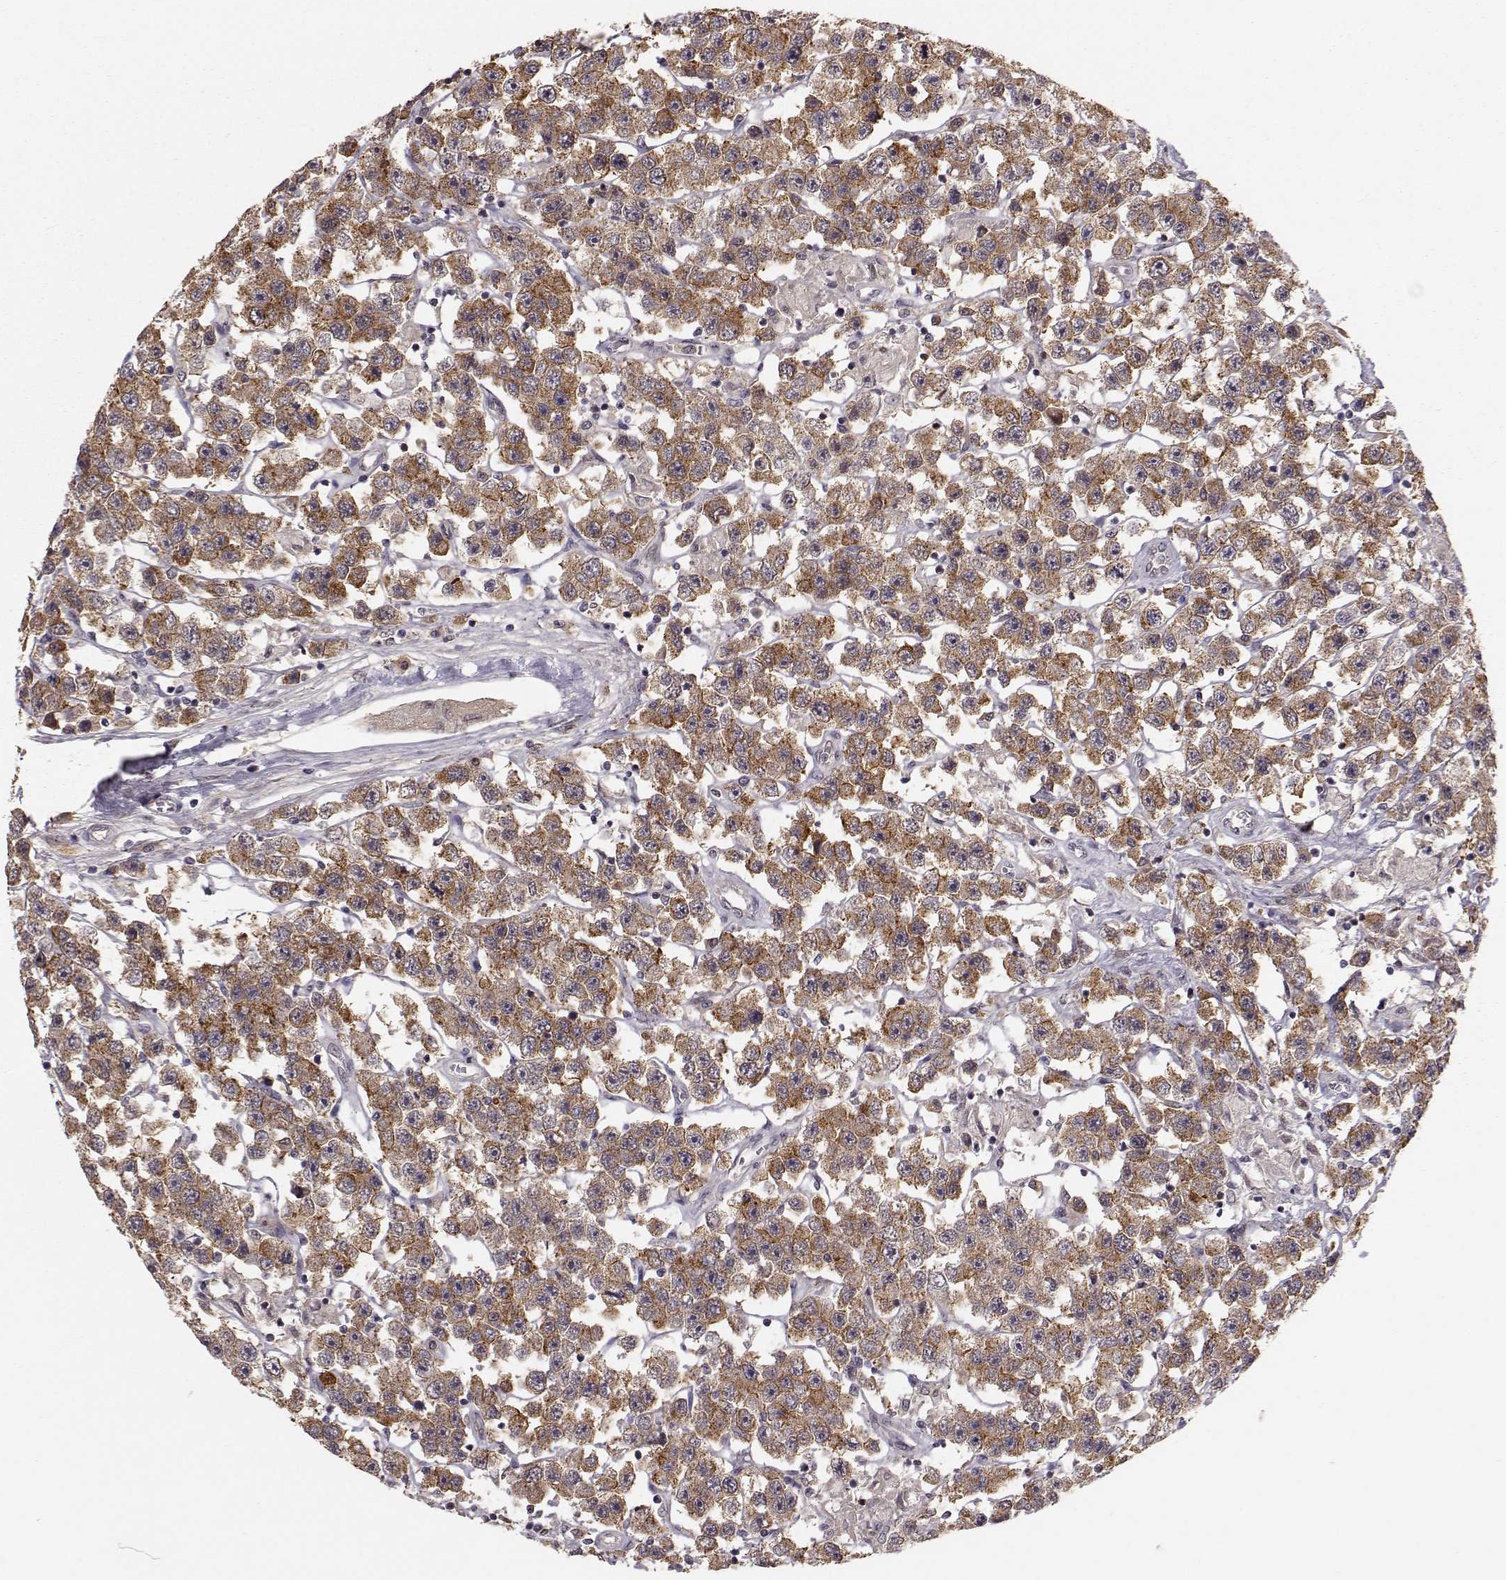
{"staining": {"intensity": "moderate", "quantity": ">75%", "location": "cytoplasmic/membranous"}, "tissue": "testis cancer", "cell_type": "Tumor cells", "image_type": "cancer", "snomed": [{"axis": "morphology", "description": "Seminoma, NOS"}, {"axis": "topography", "description": "Testis"}], "caption": "IHC histopathology image of human testis cancer (seminoma) stained for a protein (brown), which demonstrates medium levels of moderate cytoplasmic/membranous expression in approximately >75% of tumor cells.", "gene": "PLEKHG3", "patient": {"sex": "male", "age": 45}}